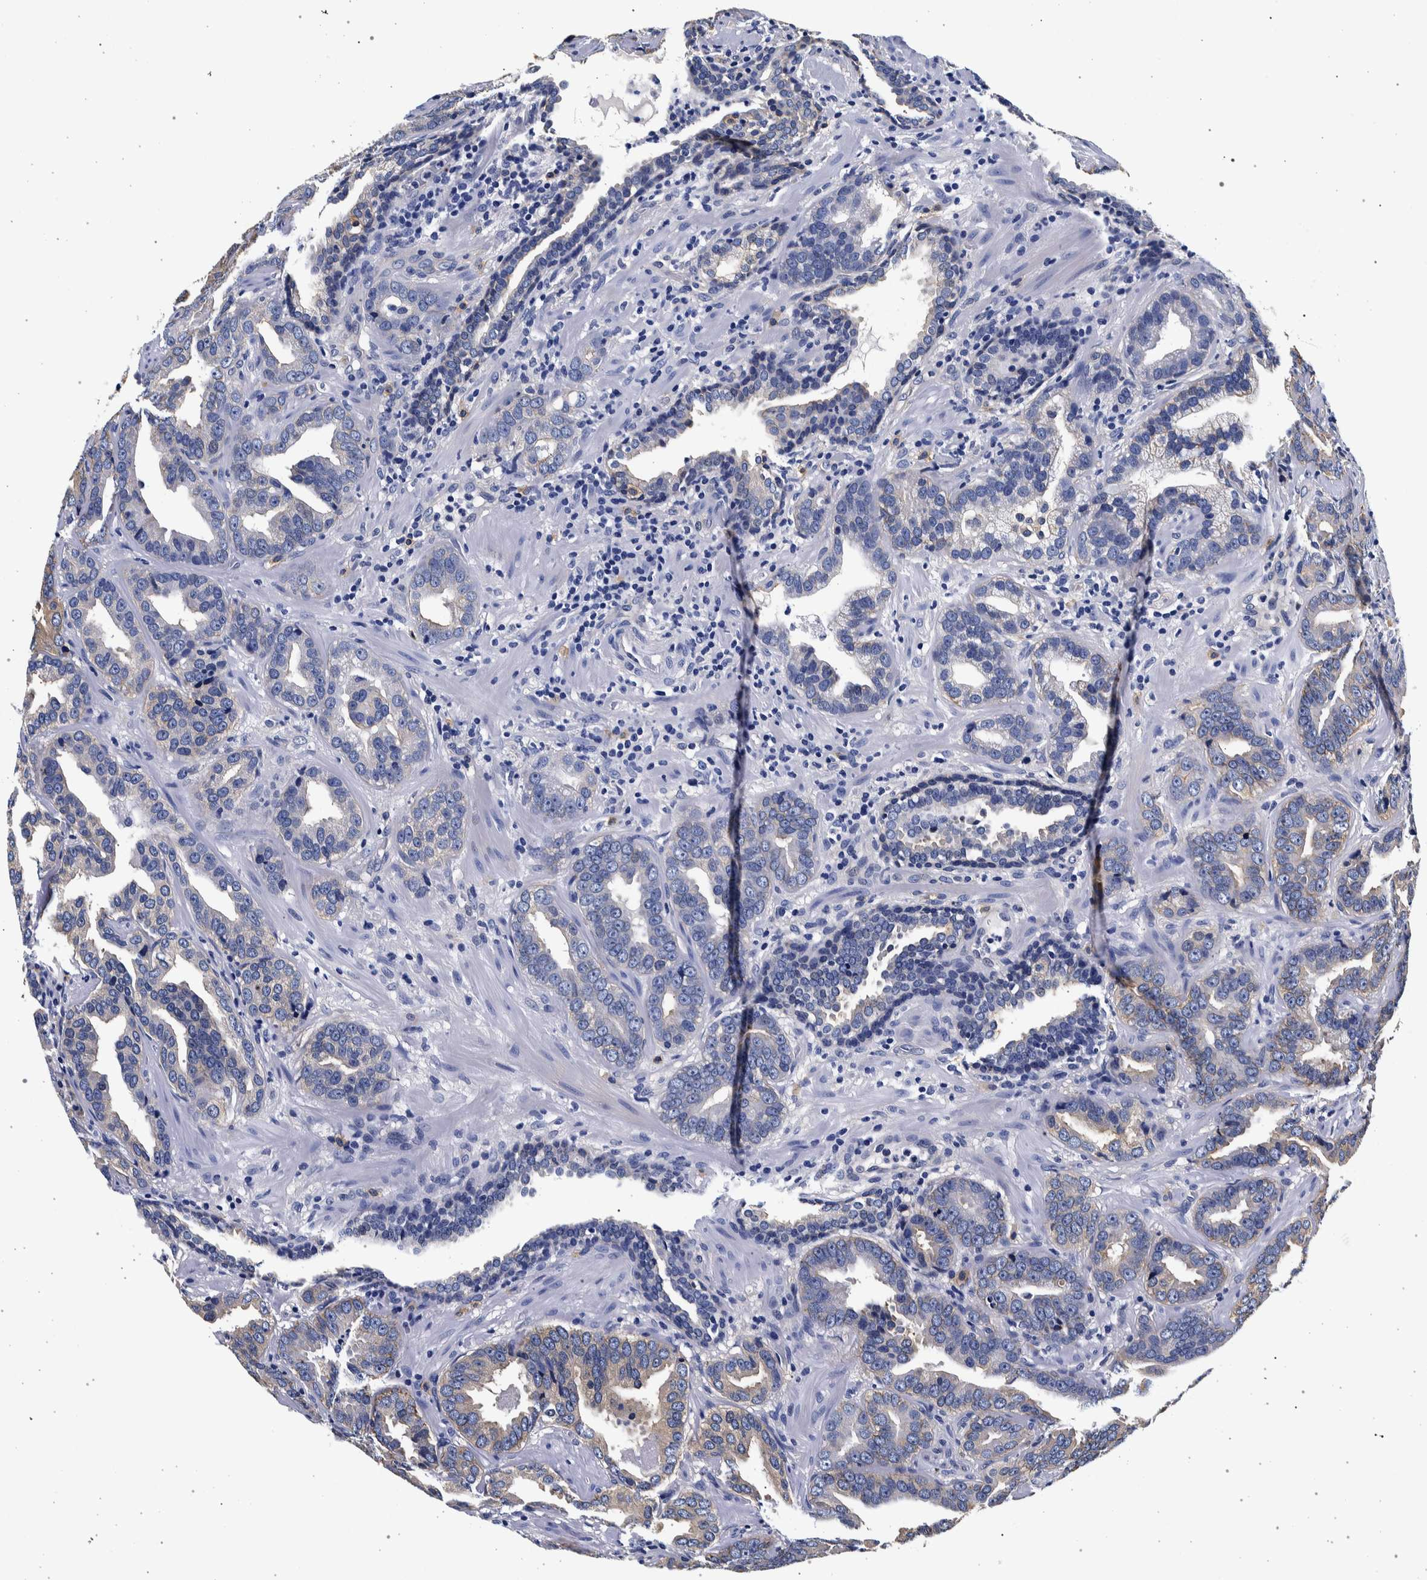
{"staining": {"intensity": "negative", "quantity": "none", "location": "none"}, "tissue": "prostate cancer", "cell_type": "Tumor cells", "image_type": "cancer", "snomed": [{"axis": "morphology", "description": "Adenocarcinoma, Low grade"}, {"axis": "topography", "description": "Prostate"}], "caption": "The micrograph displays no significant positivity in tumor cells of prostate cancer.", "gene": "NIBAN2", "patient": {"sex": "male", "age": 59}}